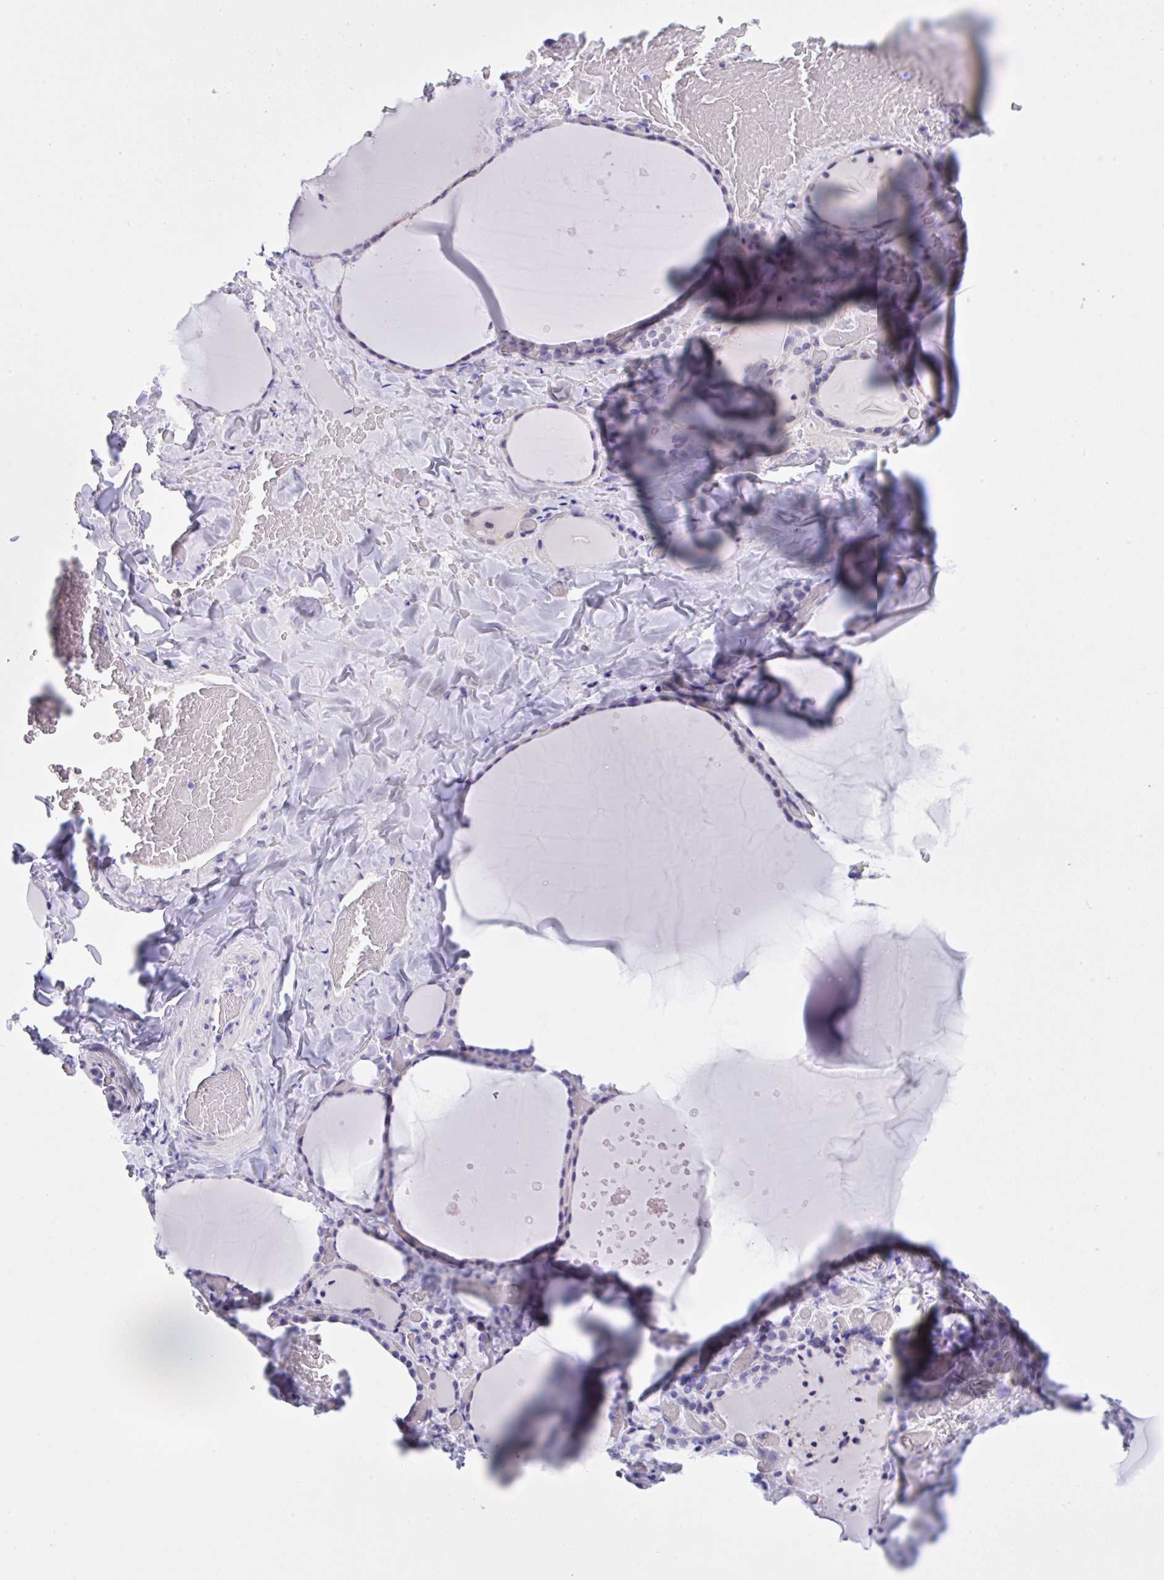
{"staining": {"intensity": "negative", "quantity": "none", "location": "none"}, "tissue": "thyroid gland", "cell_type": "Glandular cells", "image_type": "normal", "snomed": [{"axis": "morphology", "description": "Normal tissue, NOS"}, {"axis": "topography", "description": "Thyroid gland"}], "caption": "Glandular cells show no significant staining in benign thyroid gland. (DAB immunohistochemistry (IHC) with hematoxylin counter stain).", "gene": "YBX2", "patient": {"sex": "female", "age": 36}}